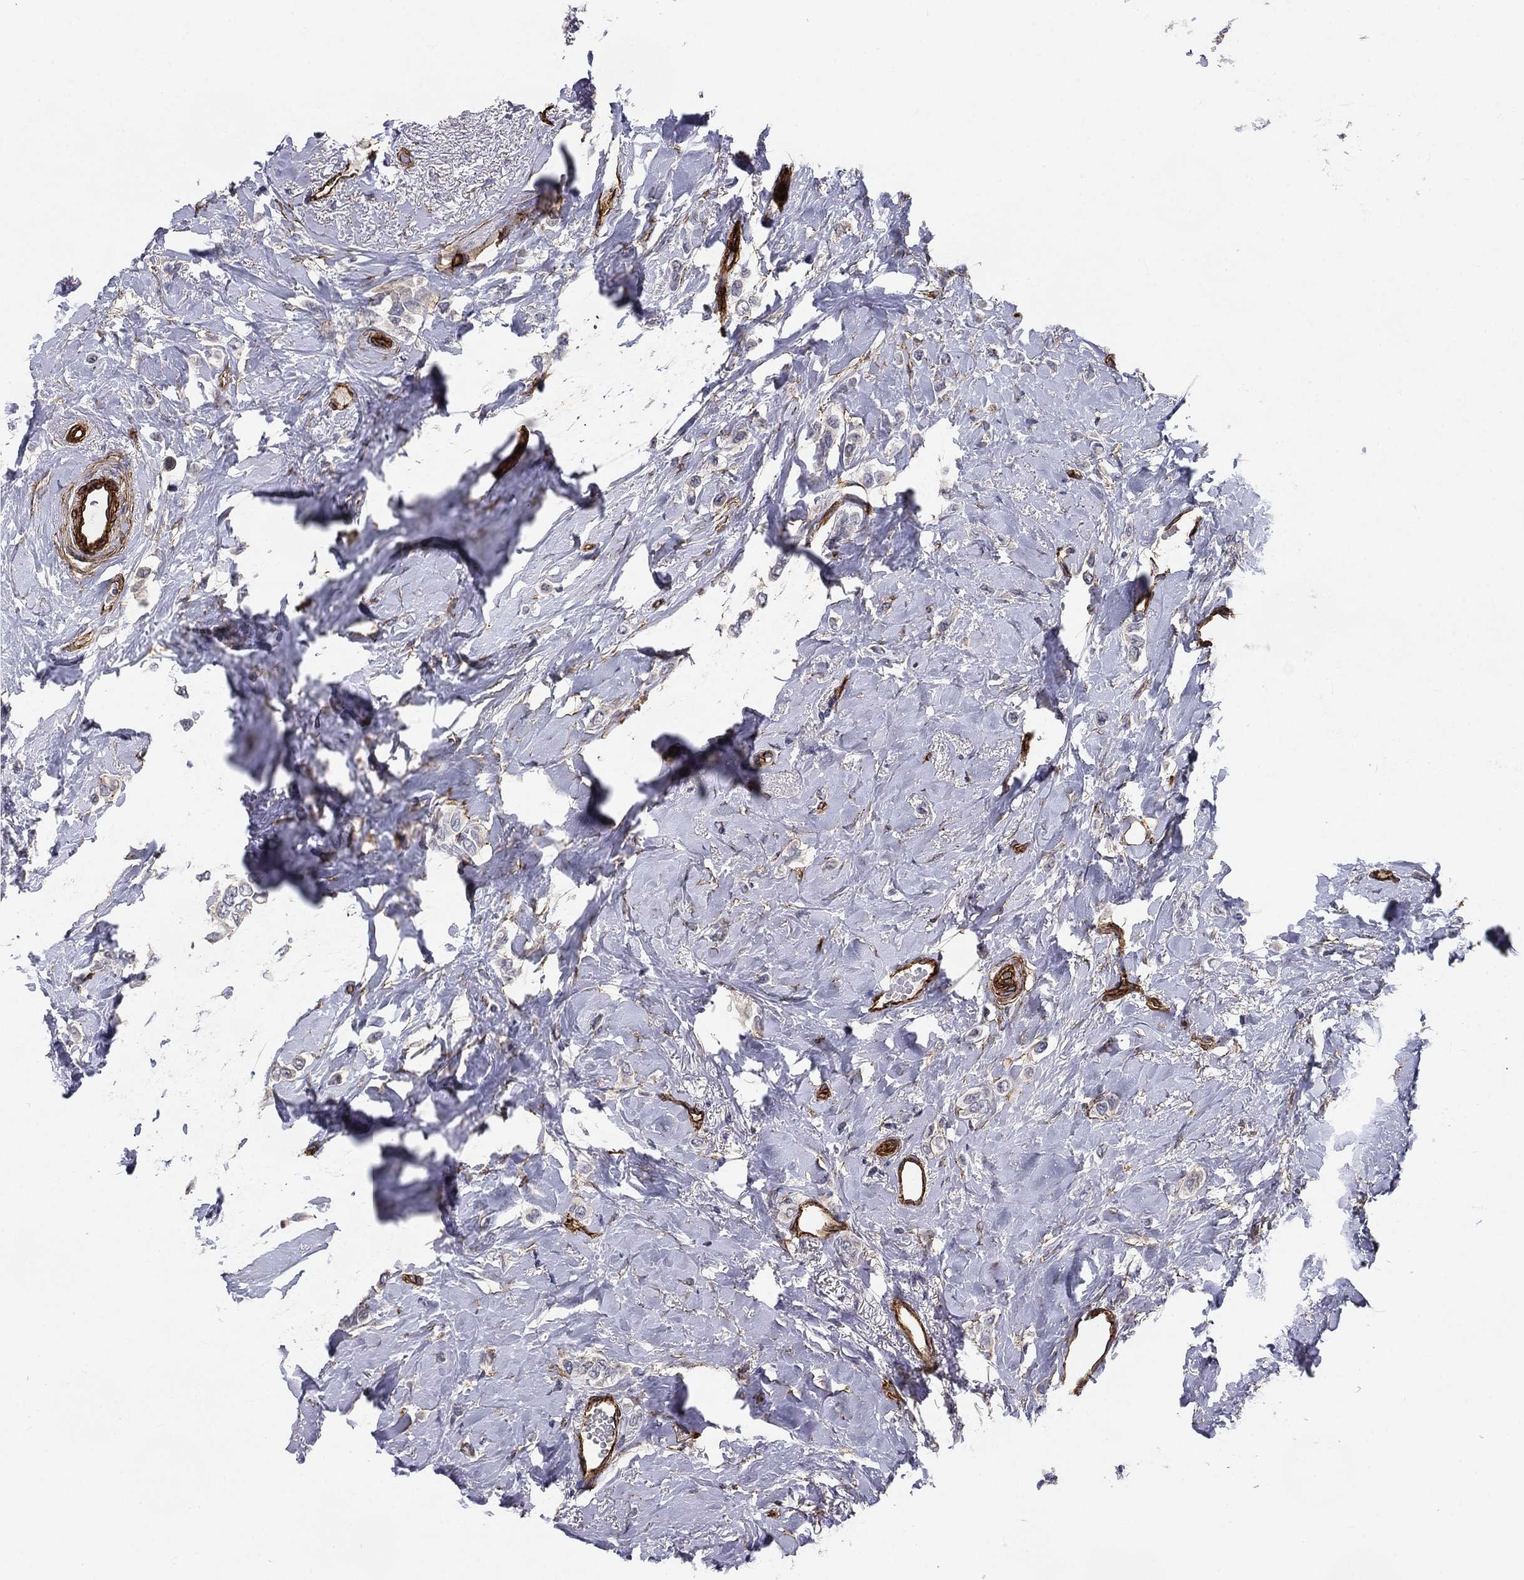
{"staining": {"intensity": "negative", "quantity": "none", "location": "none"}, "tissue": "breast cancer", "cell_type": "Tumor cells", "image_type": "cancer", "snomed": [{"axis": "morphology", "description": "Lobular carcinoma"}, {"axis": "topography", "description": "Breast"}], "caption": "There is no significant positivity in tumor cells of lobular carcinoma (breast).", "gene": "SYNC", "patient": {"sex": "female", "age": 66}}